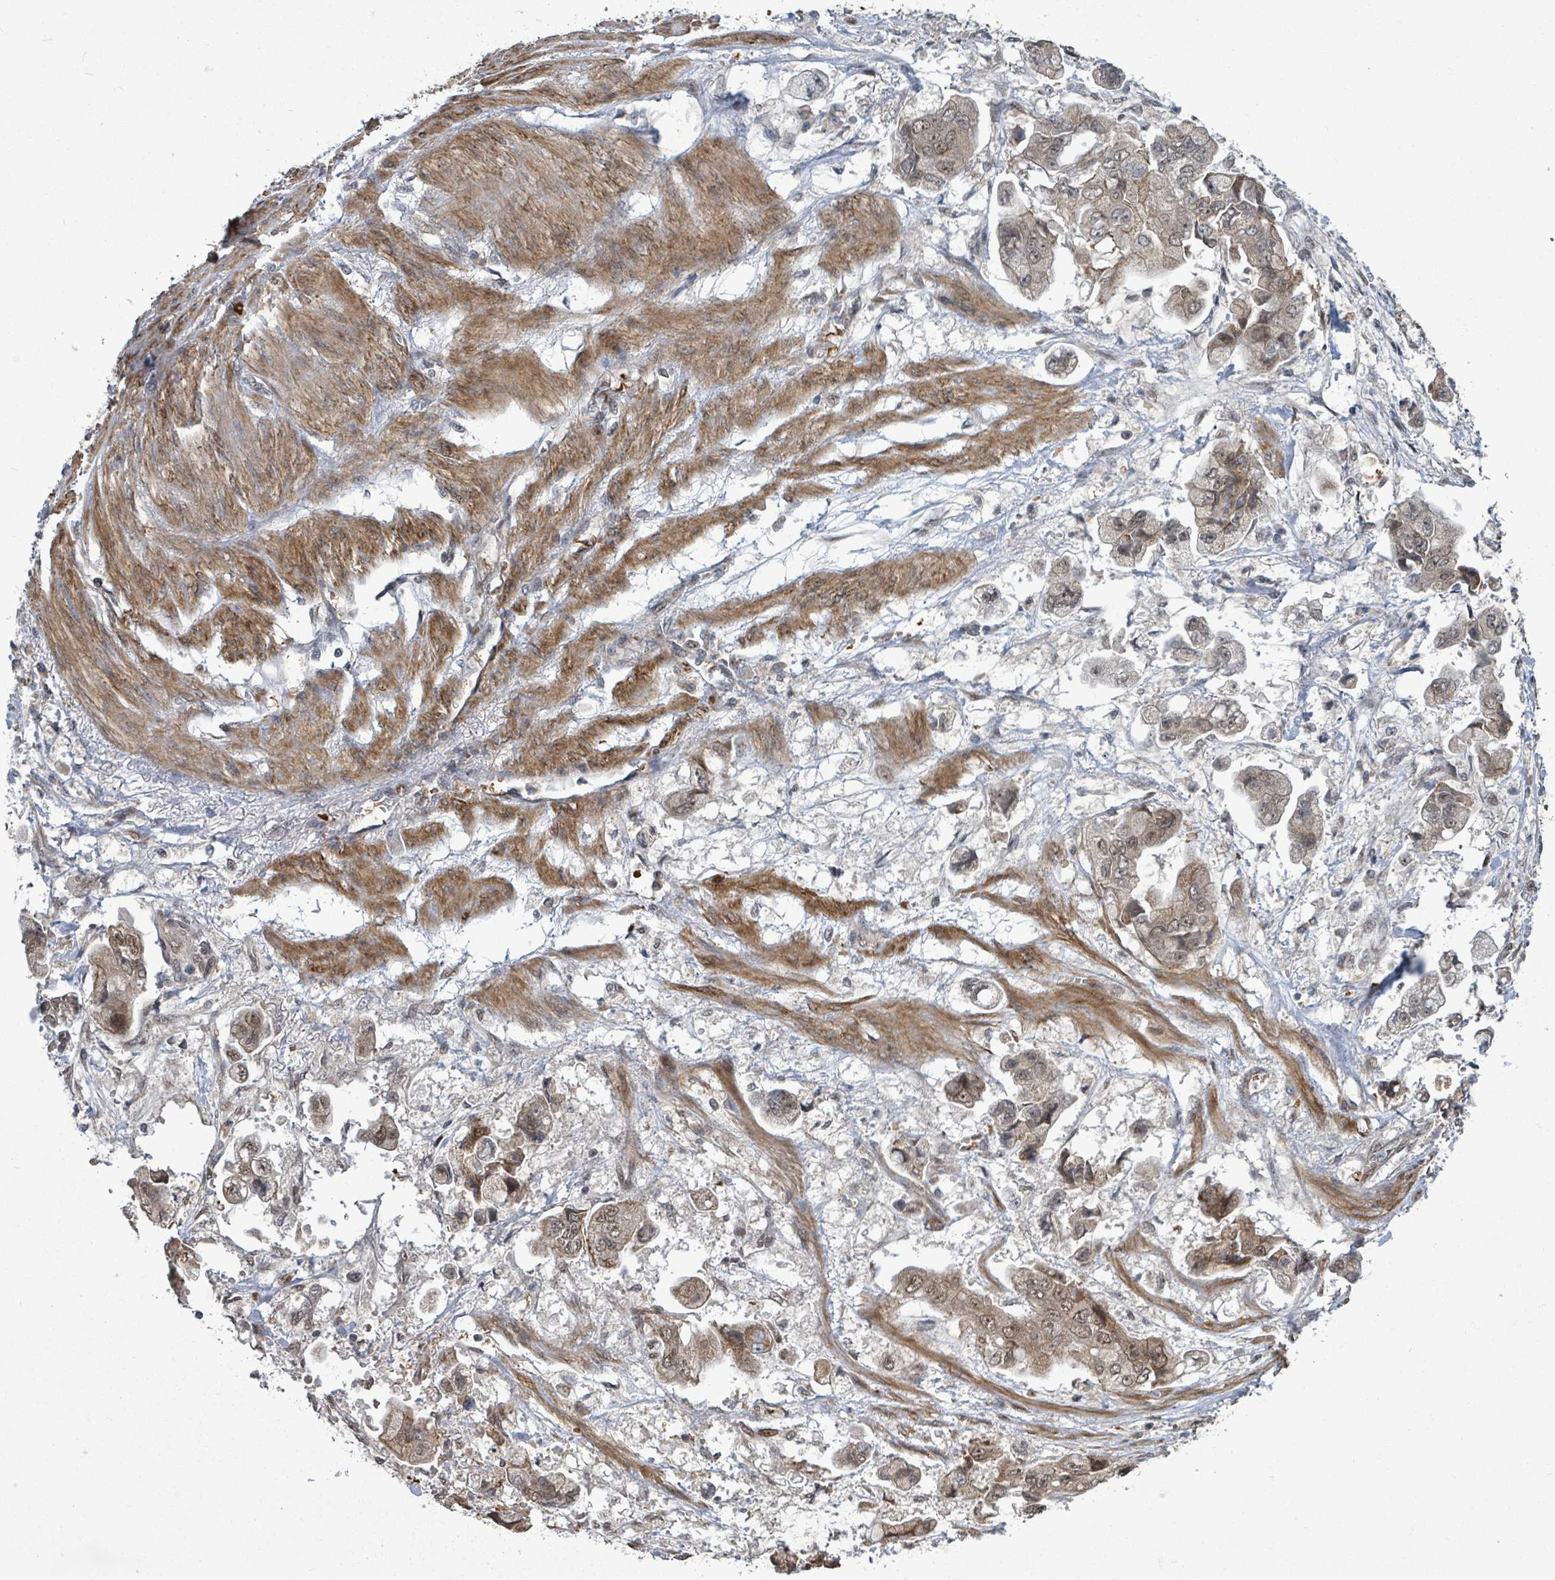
{"staining": {"intensity": "weak", "quantity": ">75%", "location": "cytoplasmic/membranous,nuclear"}, "tissue": "stomach cancer", "cell_type": "Tumor cells", "image_type": "cancer", "snomed": [{"axis": "morphology", "description": "Adenocarcinoma, NOS"}, {"axis": "topography", "description": "Stomach"}], "caption": "Protein expression analysis of stomach adenocarcinoma reveals weak cytoplasmic/membranous and nuclear positivity in about >75% of tumor cells.", "gene": "PATZ1", "patient": {"sex": "male", "age": 62}}